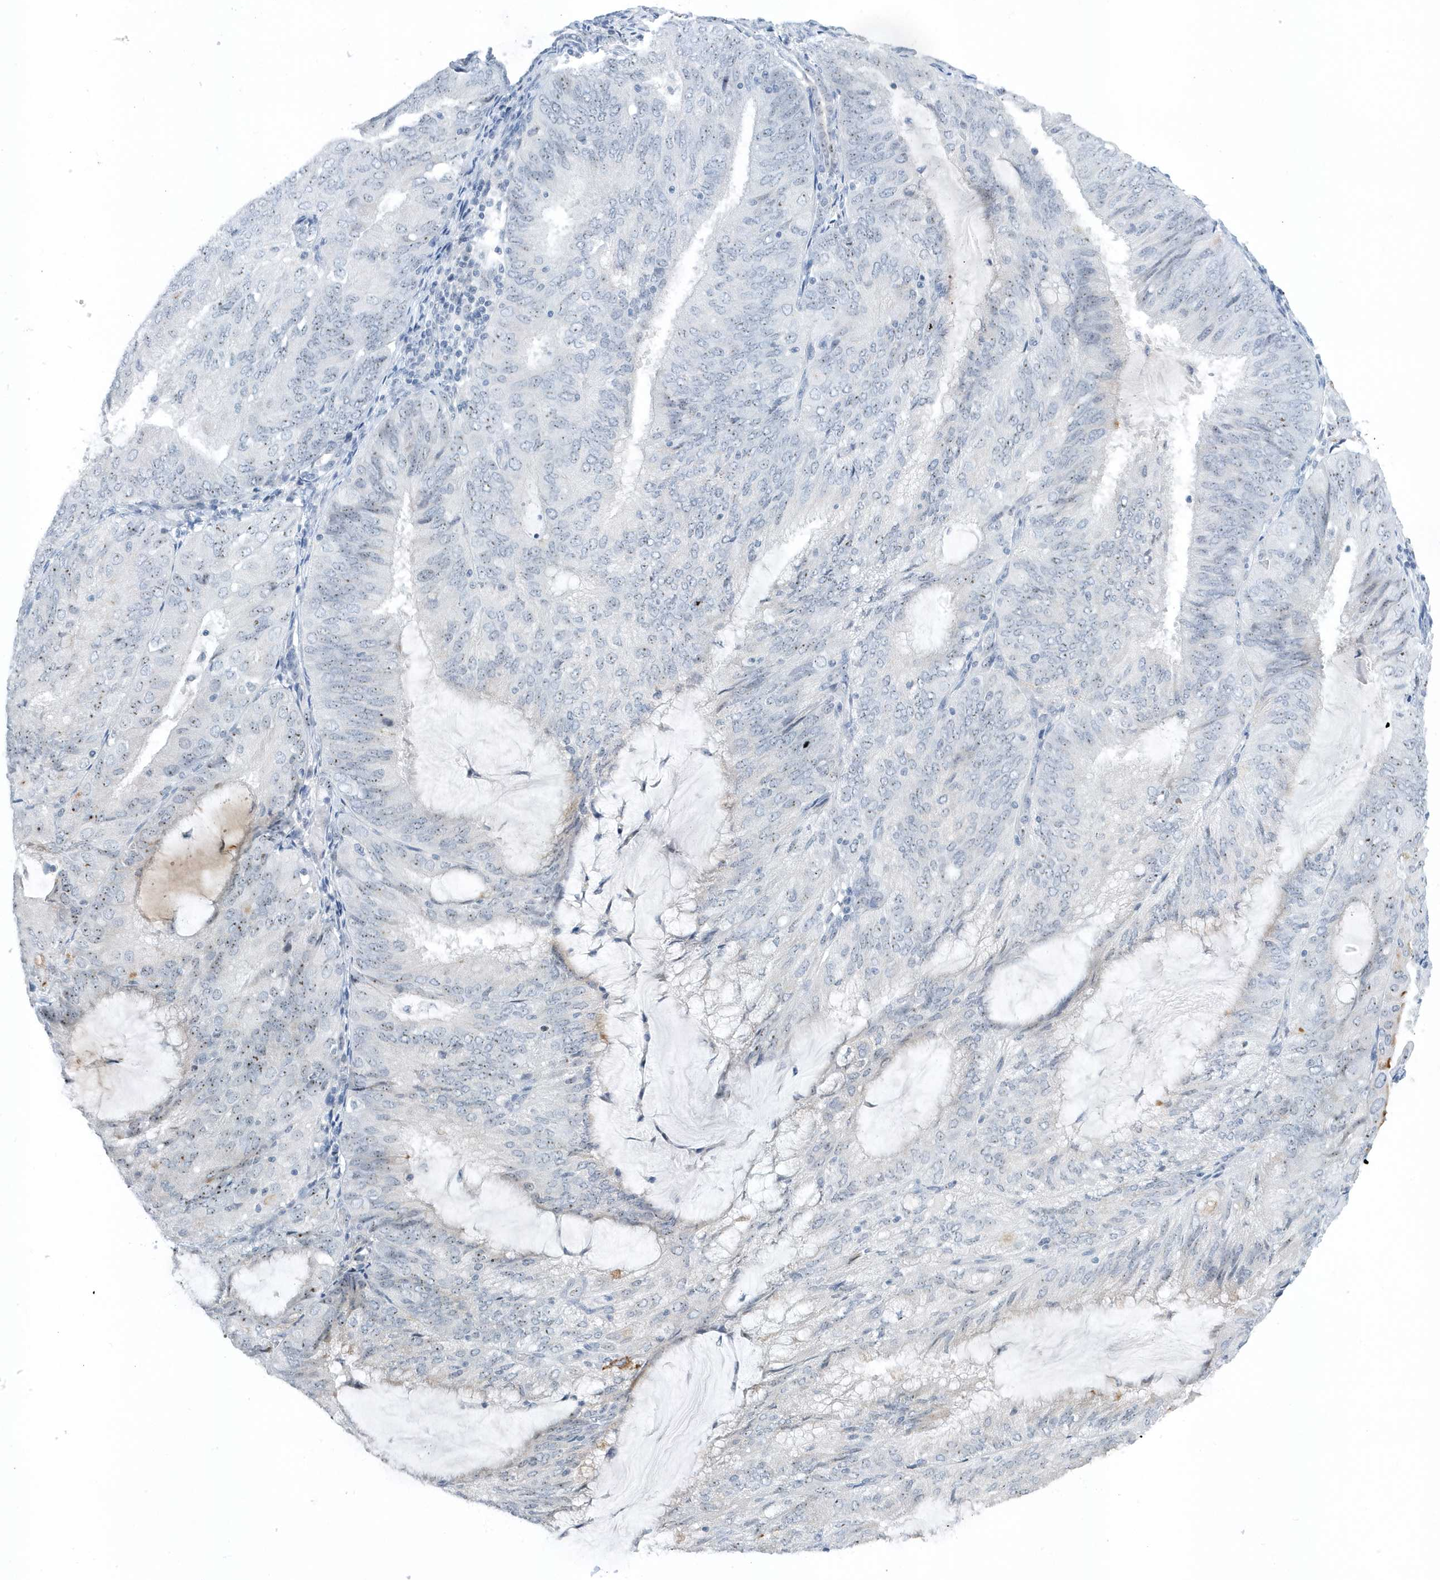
{"staining": {"intensity": "moderate", "quantity": "<25%", "location": "nuclear"}, "tissue": "endometrial cancer", "cell_type": "Tumor cells", "image_type": "cancer", "snomed": [{"axis": "morphology", "description": "Adenocarcinoma, NOS"}, {"axis": "topography", "description": "Endometrium"}], "caption": "Immunohistochemistry of human endometrial adenocarcinoma demonstrates low levels of moderate nuclear expression in approximately <25% of tumor cells.", "gene": "RPF2", "patient": {"sex": "female", "age": 81}}